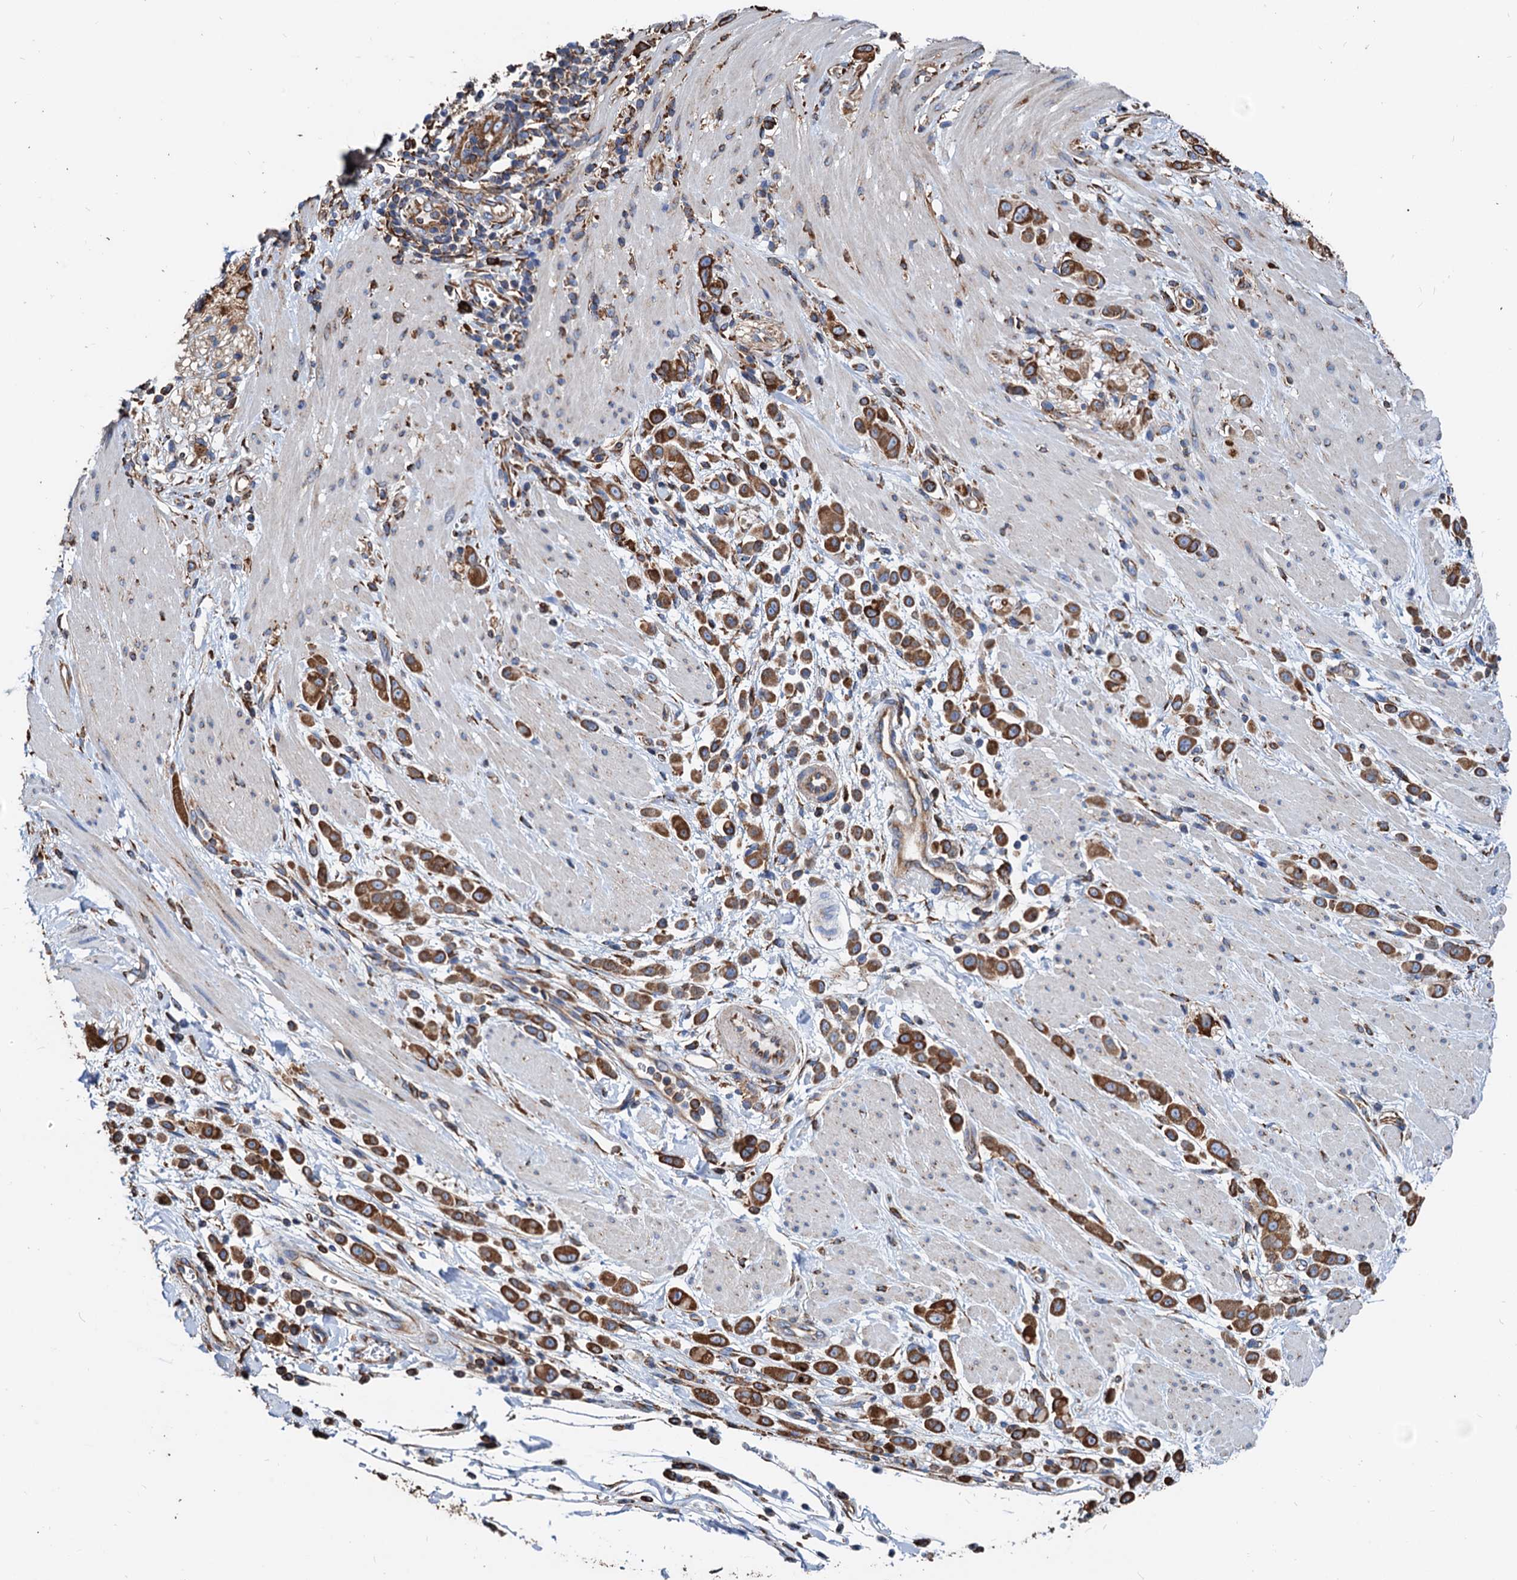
{"staining": {"intensity": "strong", "quantity": ">75%", "location": "cytoplasmic/membranous"}, "tissue": "pancreatic cancer", "cell_type": "Tumor cells", "image_type": "cancer", "snomed": [{"axis": "morphology", "description": "Normal tissue, NOS"}, {"axis": "morphology", "description": "Adenocarcinoma, NOS"}, {"axis": "topography", "description": "Pancreas"}], "caption": "Strong cytoplasmic/membranous positivity is seen in about >75% of tumor cells in pancreatic adenocarcinoma.", "gene": "HSPA5", "patient": {"sex": "female", "age": 64}}